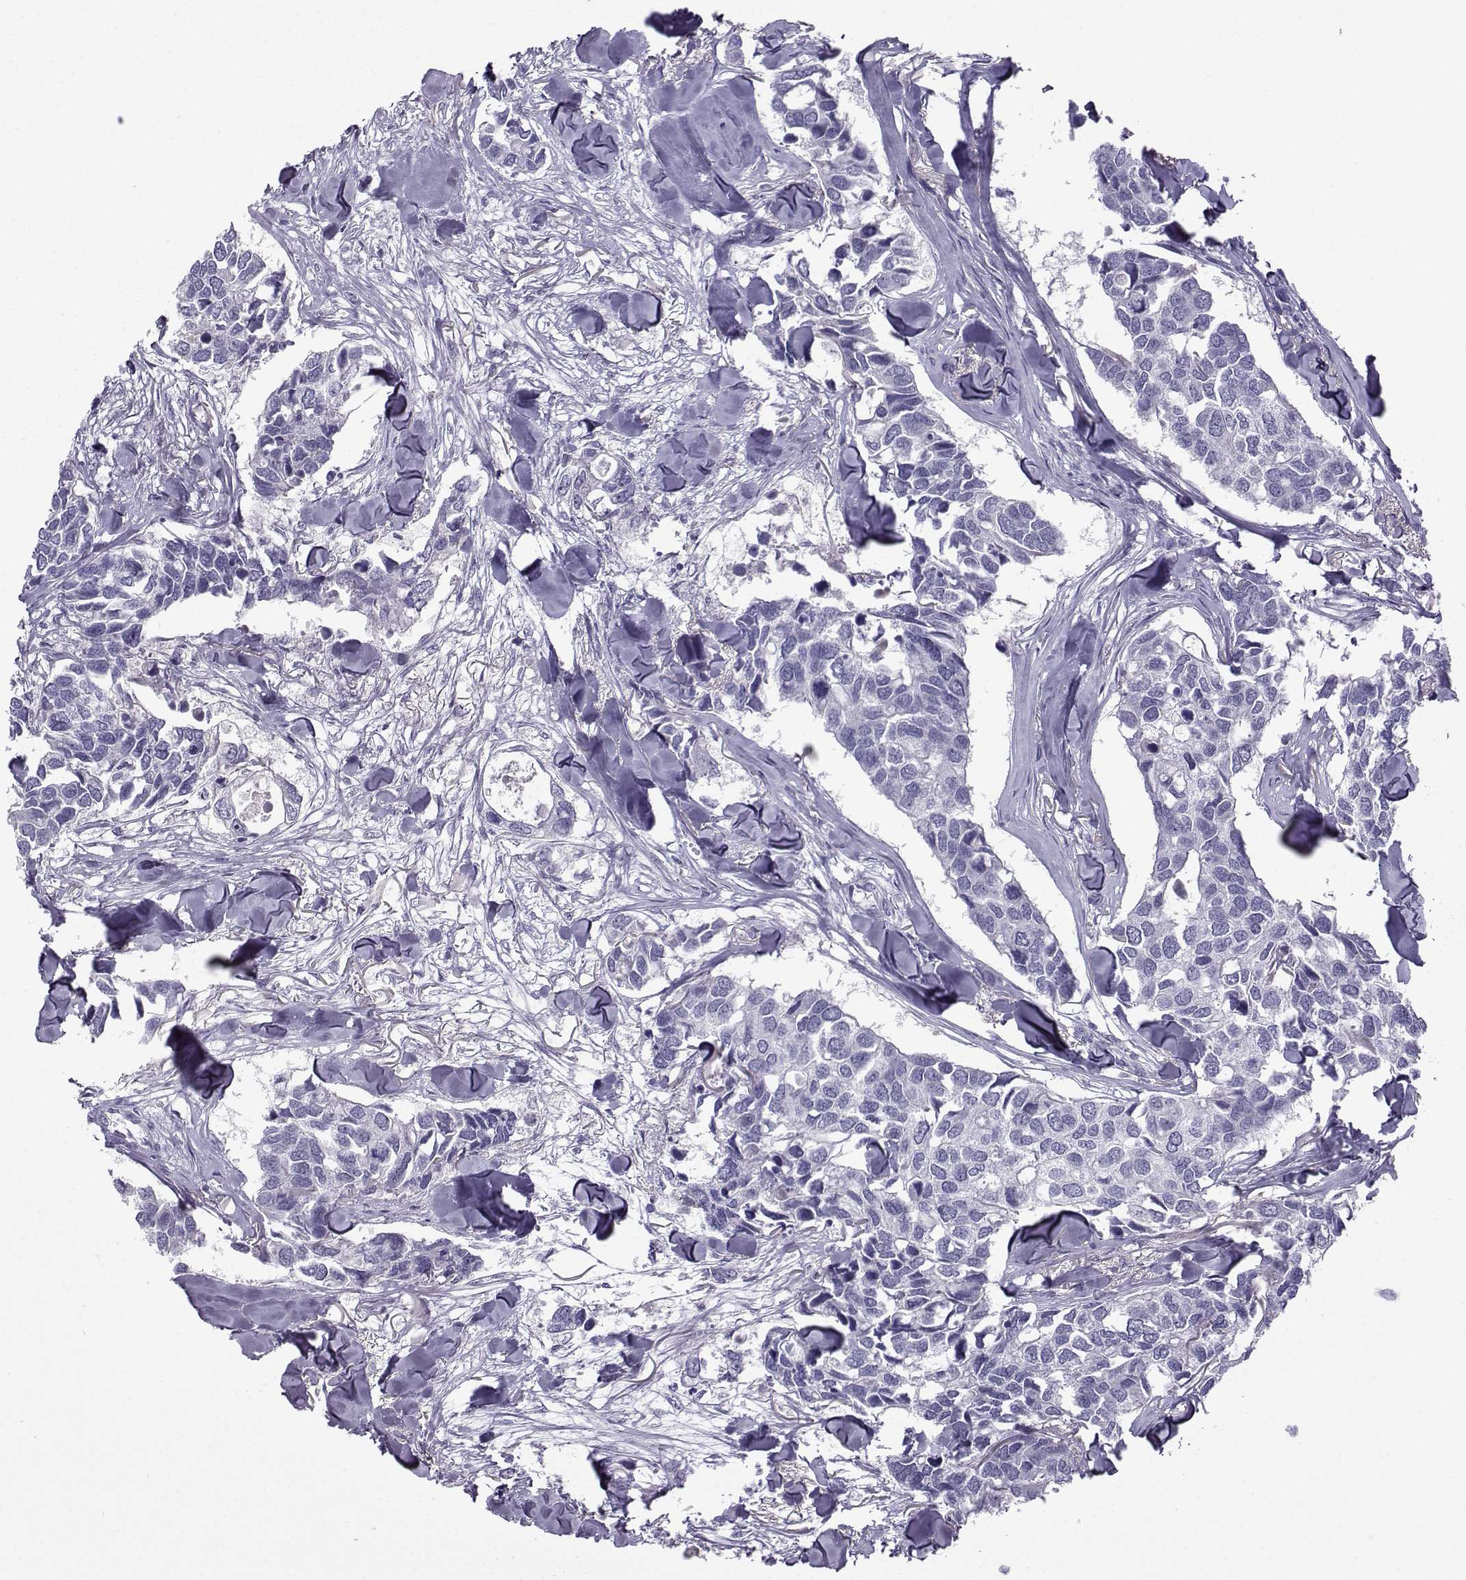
{"staining": {"intensity": "negative", "quantity": "none", "location": "none"}, "tissue": "breast cancer", "cell_type": "Tumor cells", "image_type": "cancer", "snomed": [{"axis": "morphology", "description": "Duct carcinoma"}, {"axis": "topography", "description": "Breast"}], "caption": "Tumor cells are negative for brown protein staining in breast cancer.", "gene": "ARMC2", "patient": {"sex": "female", "age": 83}}